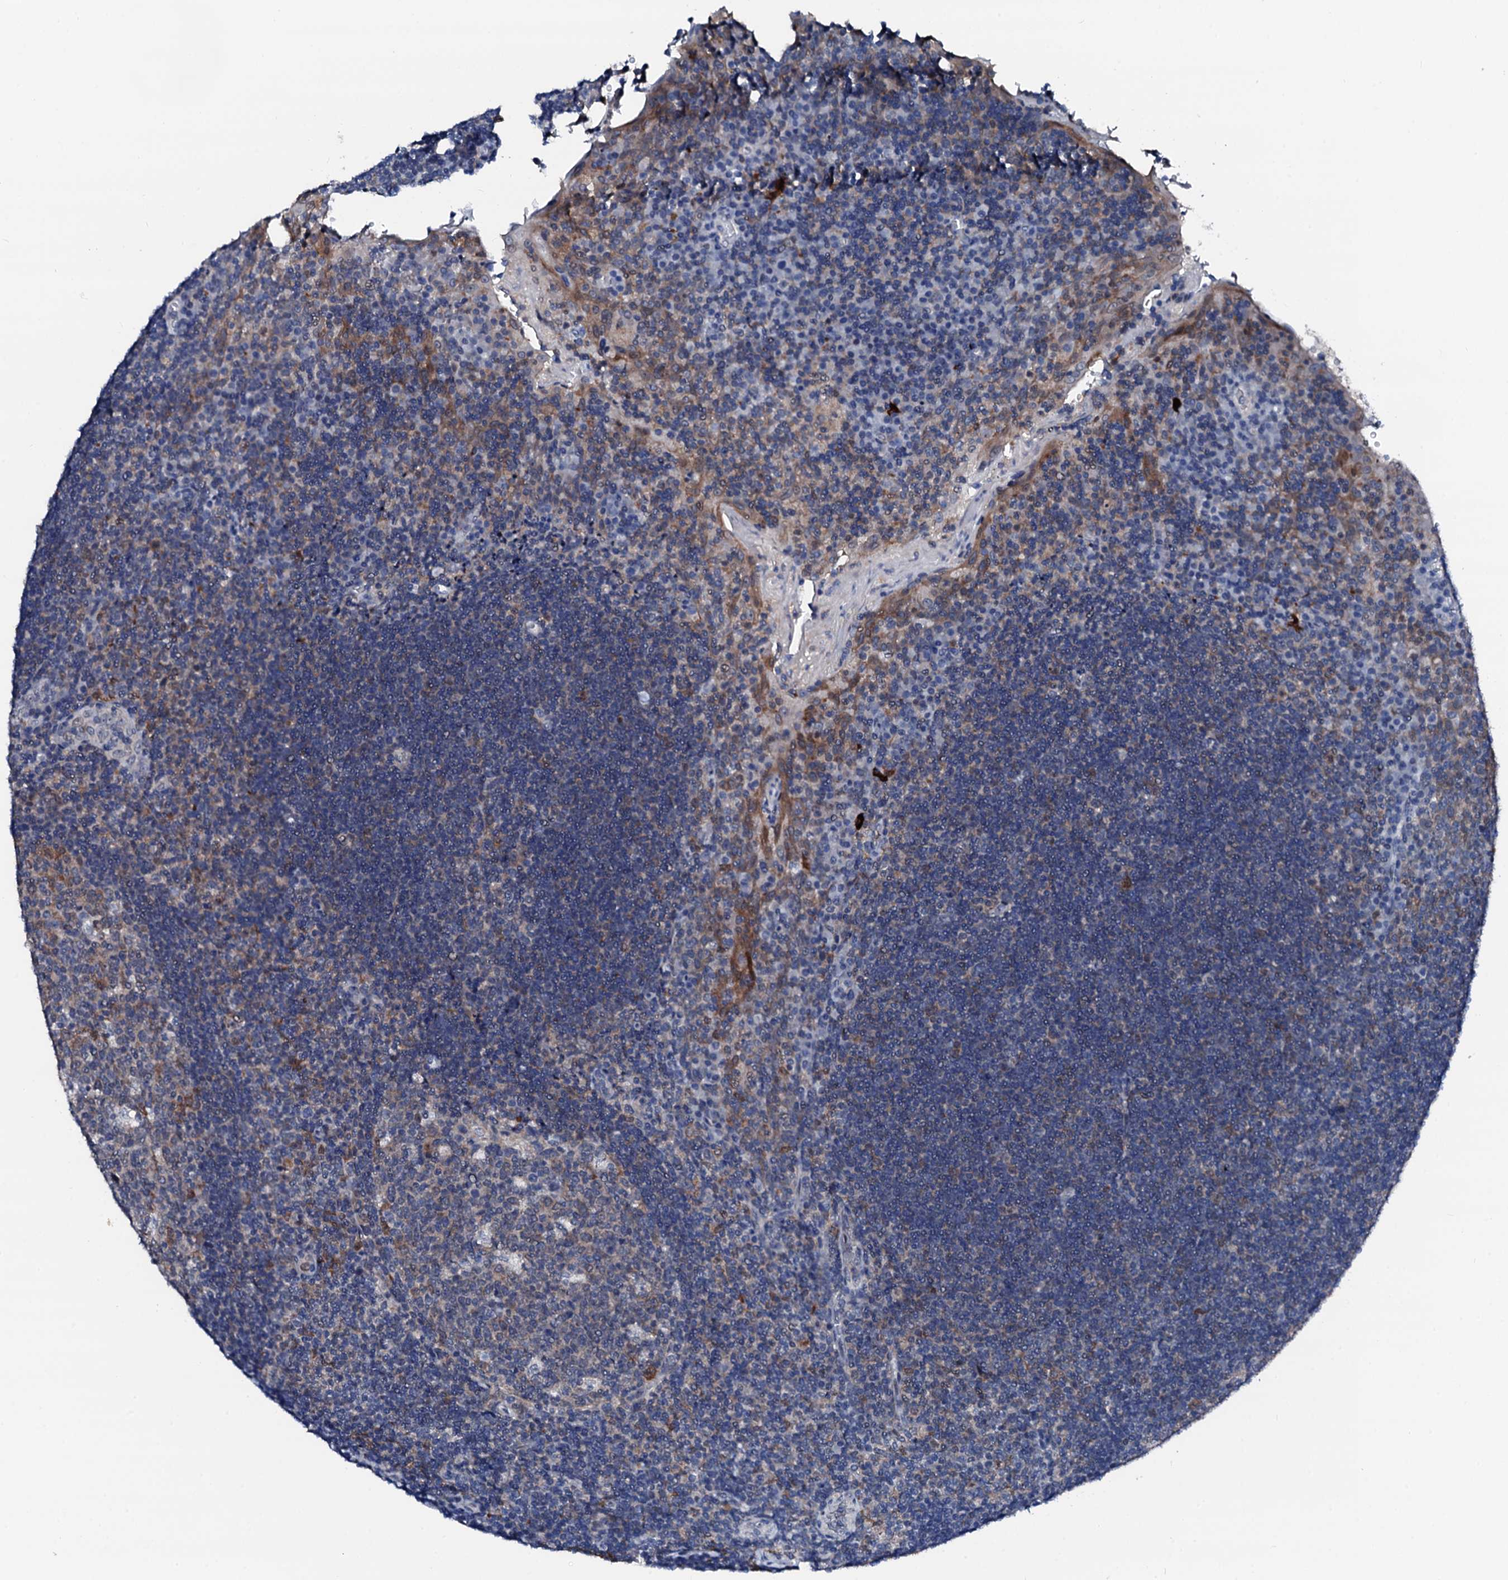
{"staining": {"intensity": "moderate", "quantity": "<25%", "location": "cytoplasmic/membranous"}, "tissue": "tonsil", "cell_type": "Germinal center cells", "image_type": "normal", "snomed": [{"axis": "morphology", "description": "Normal tissue, NOS"}, {"axis": "topography", "description": "Tonsil"}], "caption": "A histopathology image showing moderate cytoplasmic/membranous positivity in about <25% of germinal center cells in normal tonsil, as visualized by brown immunohistochemical staining.", "gene": "TRAFD1", "patient": {"sex": "male", "age": 17}}